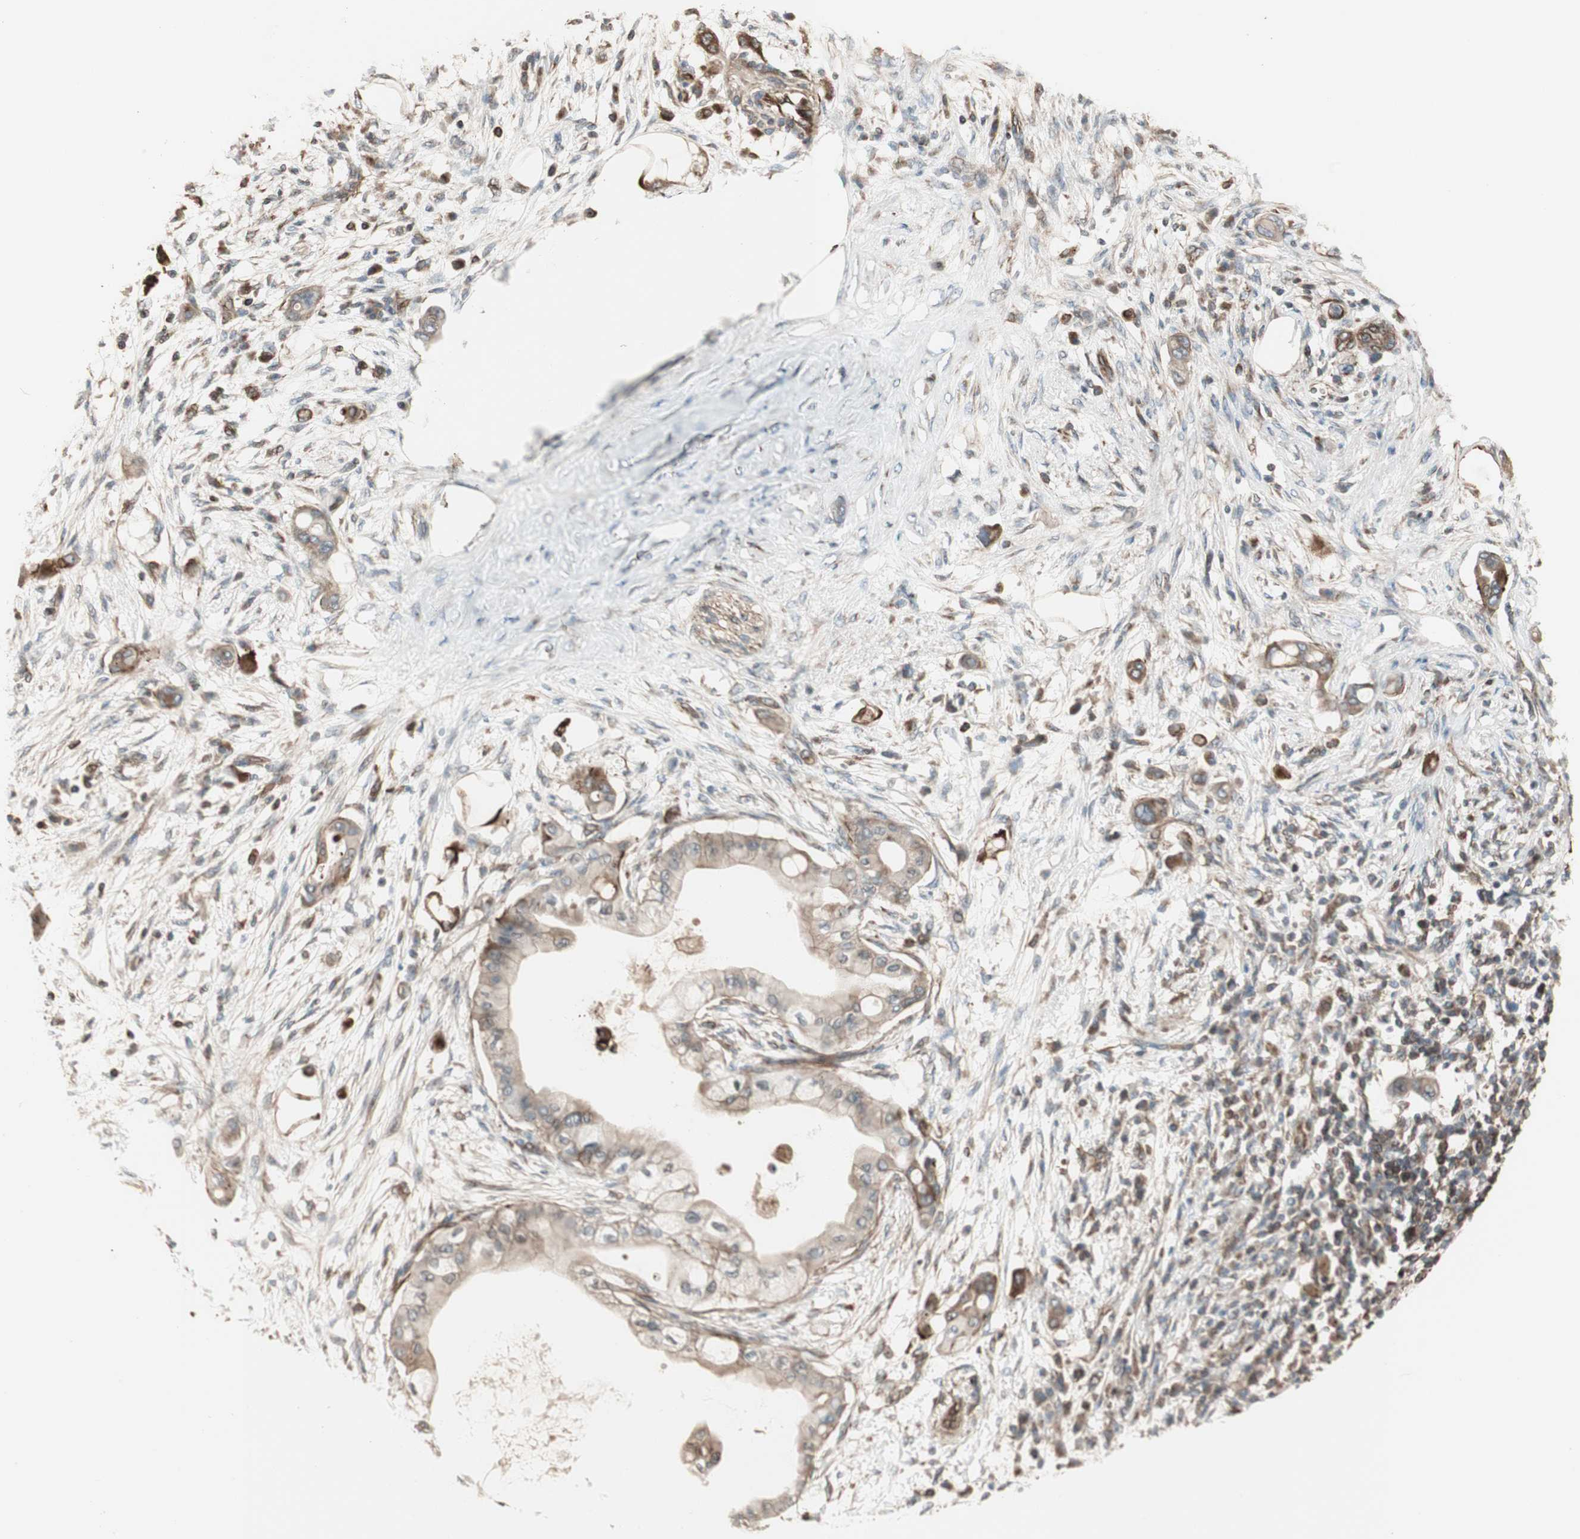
{"staining": {"intensity": "weak", "quantity": ">75%", "location": "cytoplasmic/membranous"}, "tissue": "pancreatic cancer", "cell_type": "Tumor cells", "image_type": "cancer", "snomed": [{"axis": "morphology", "description": "Adenocarcinoma, NOS"}, {"axis": "morphology", "description": "Adenocarcinoma, metastatic, NOS"}, {"axis": "topography", "description": "Lymph node"}, {"axis": "topography", "description": "Pancreas"}, {"axis": "topography", "description": "Duodenum"}], "caption": "Immunohistochemical staining of pancreatic cancer demonstrates low levels of weak cytoplasmic/membranous positivity in approximately >75% of tumor cells. Immunohistochemistry stains the protein in brown and the nuclei are stained blue.", "gene": "MAD2L2", "patient": {"sex": "female", "age": 64}}